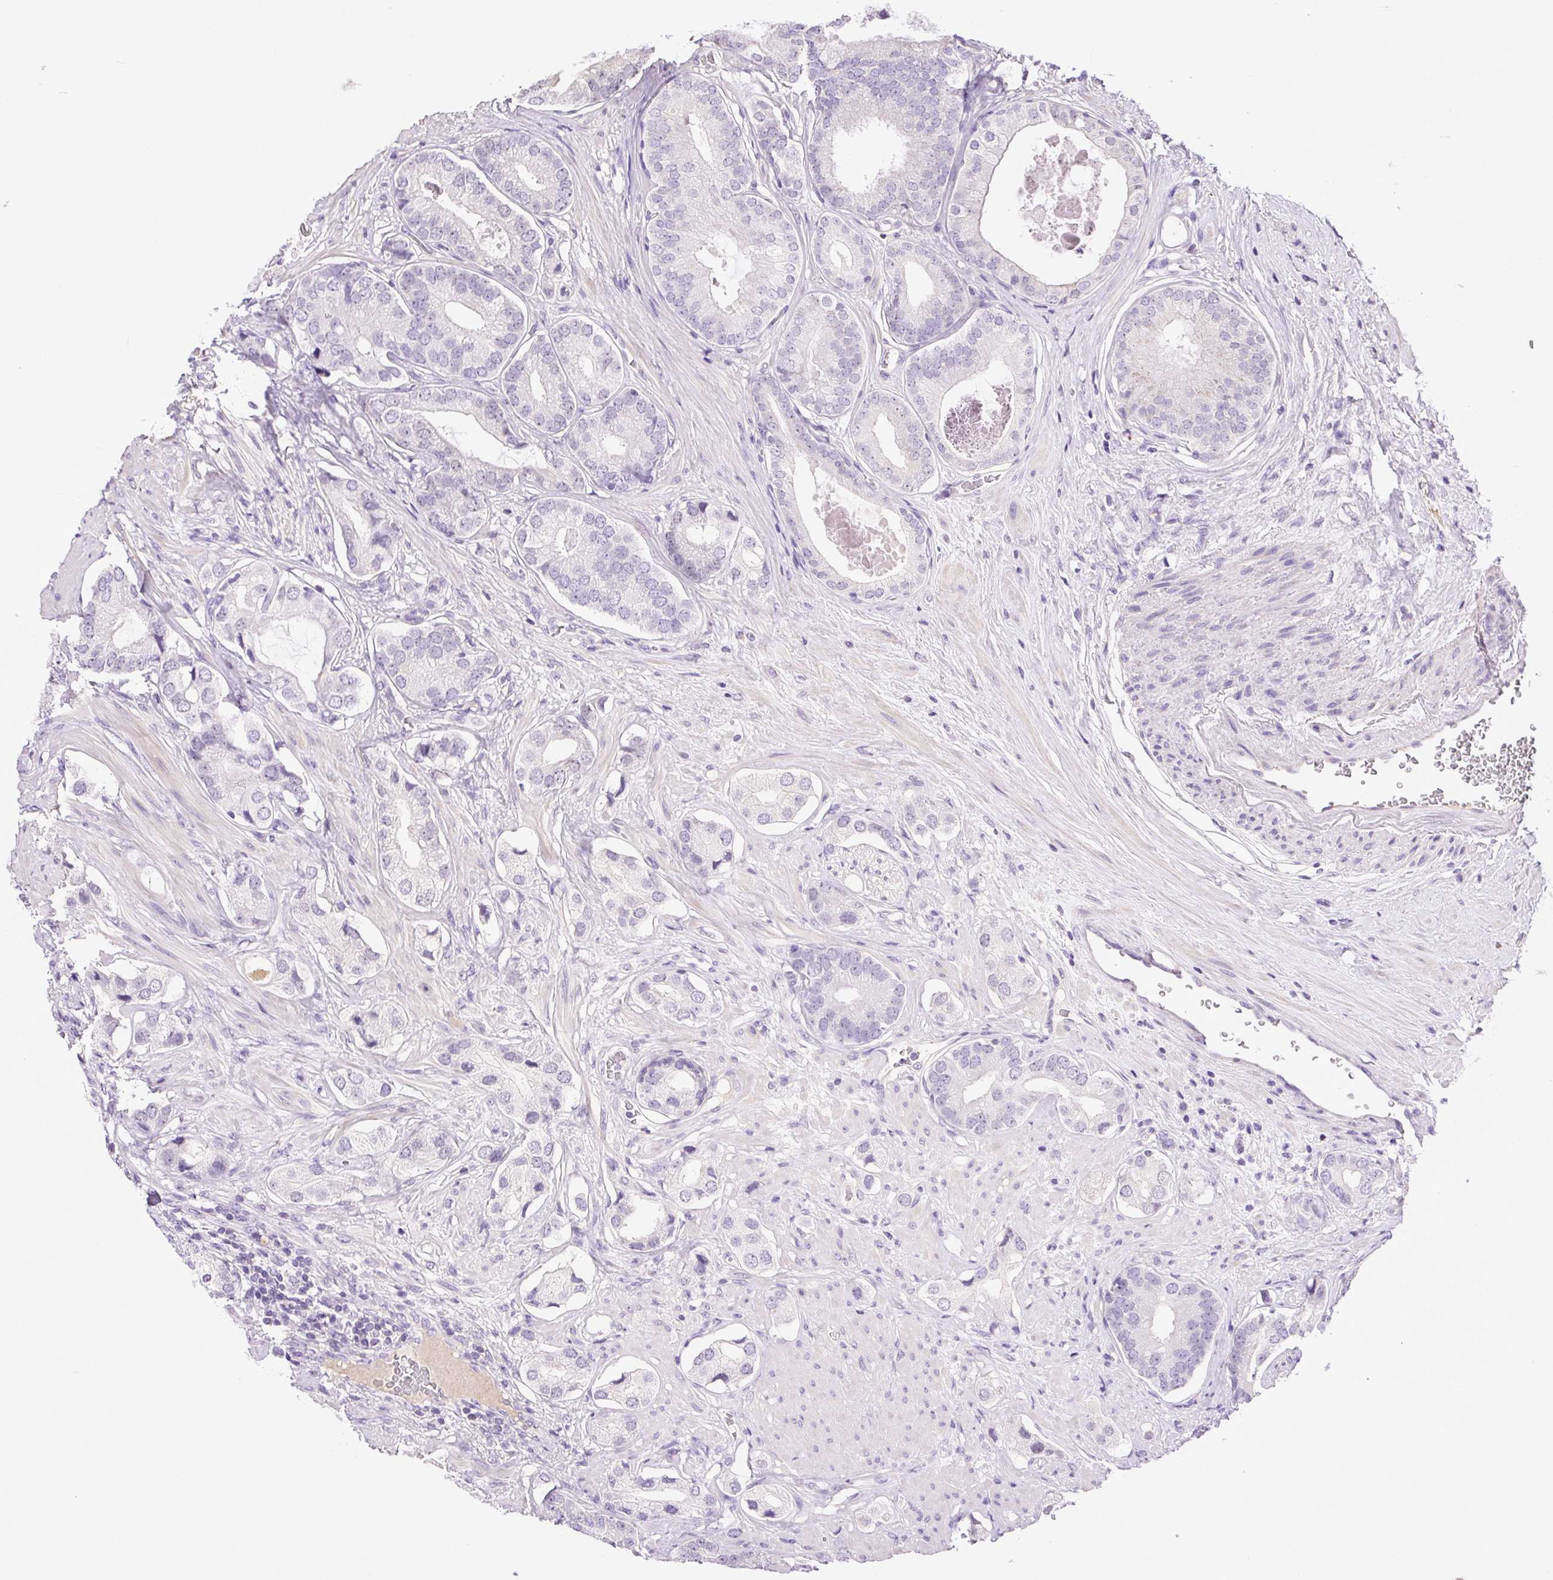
{"staining": {"intensity": "negative", "quantity": "none", "location": "none"}, "tissue": "prostate cancer", "cell_type": "Tumor cells", "image_type": "cancer", "snomed": [{"axis": "morphology", "description": "Adenocarcinoma, Low grade"}, {"axis": "topography", "description": "Prostate"}], "caption": "This is an immunohistochemistry (IHC) image of human prostate cancer. There is no staining in tumor cells.", "gene": "SYCE2", "patient": {"sex": "male", "age": 61}}